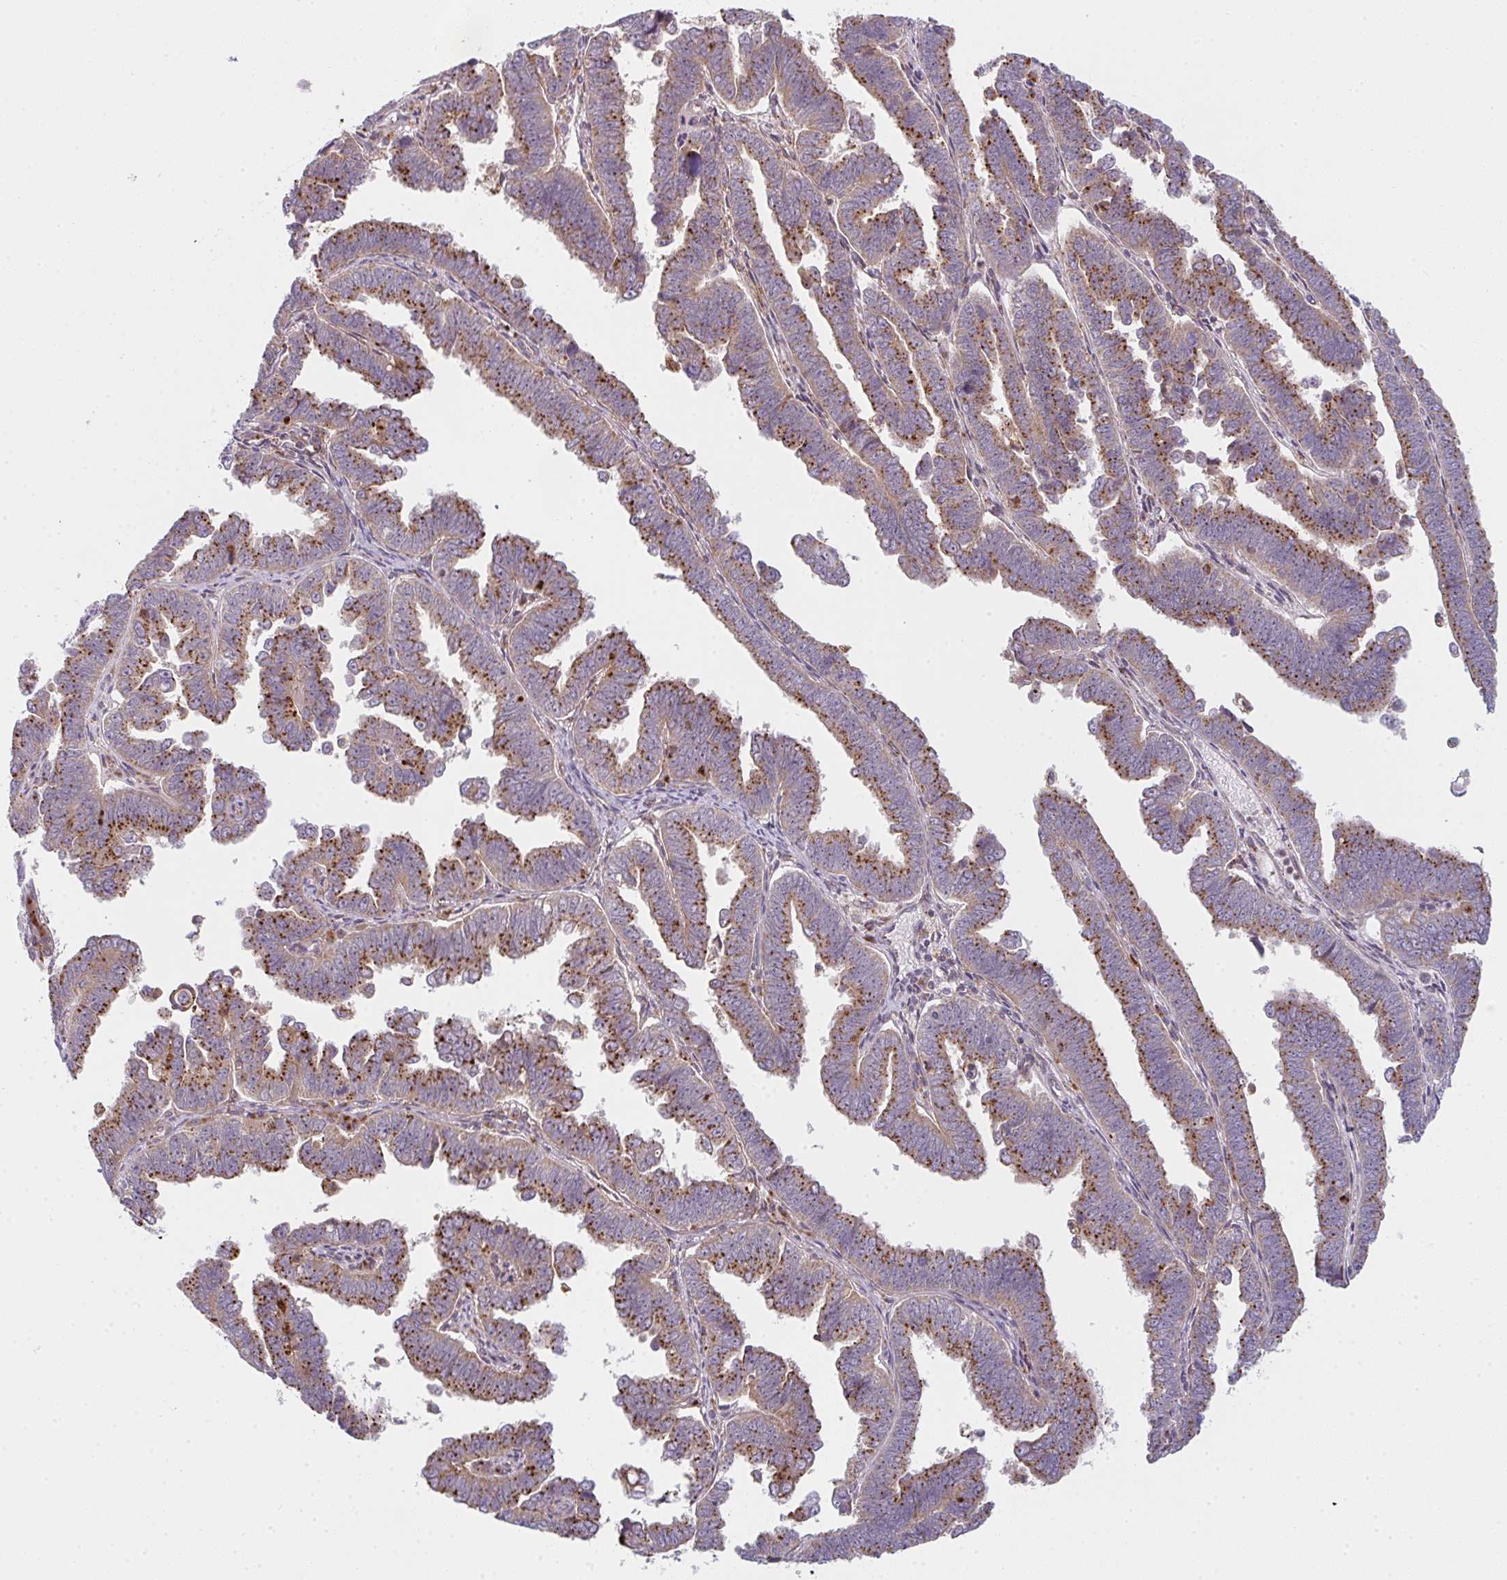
{"staining": {"intensity": "strong", "quantity": ">75%", "location": "cytoplasmic/membranous"}, "tissue": "endometrial cancer", "cell_type": "Tumor cells", "image_type": "cancer", "snomed": [{"axis": "morphology", "description": "Adenocarcinoma, NOS"}, {"axis": "topography", "description": "Endometrium"}], "caption": "A brown stain shows strong cytoplasmic/membranous positivity of a protein in human endometrial cancer tumor cells.", "gene": "GVQW3", "patient": {"sex": "female", "age": 75}}